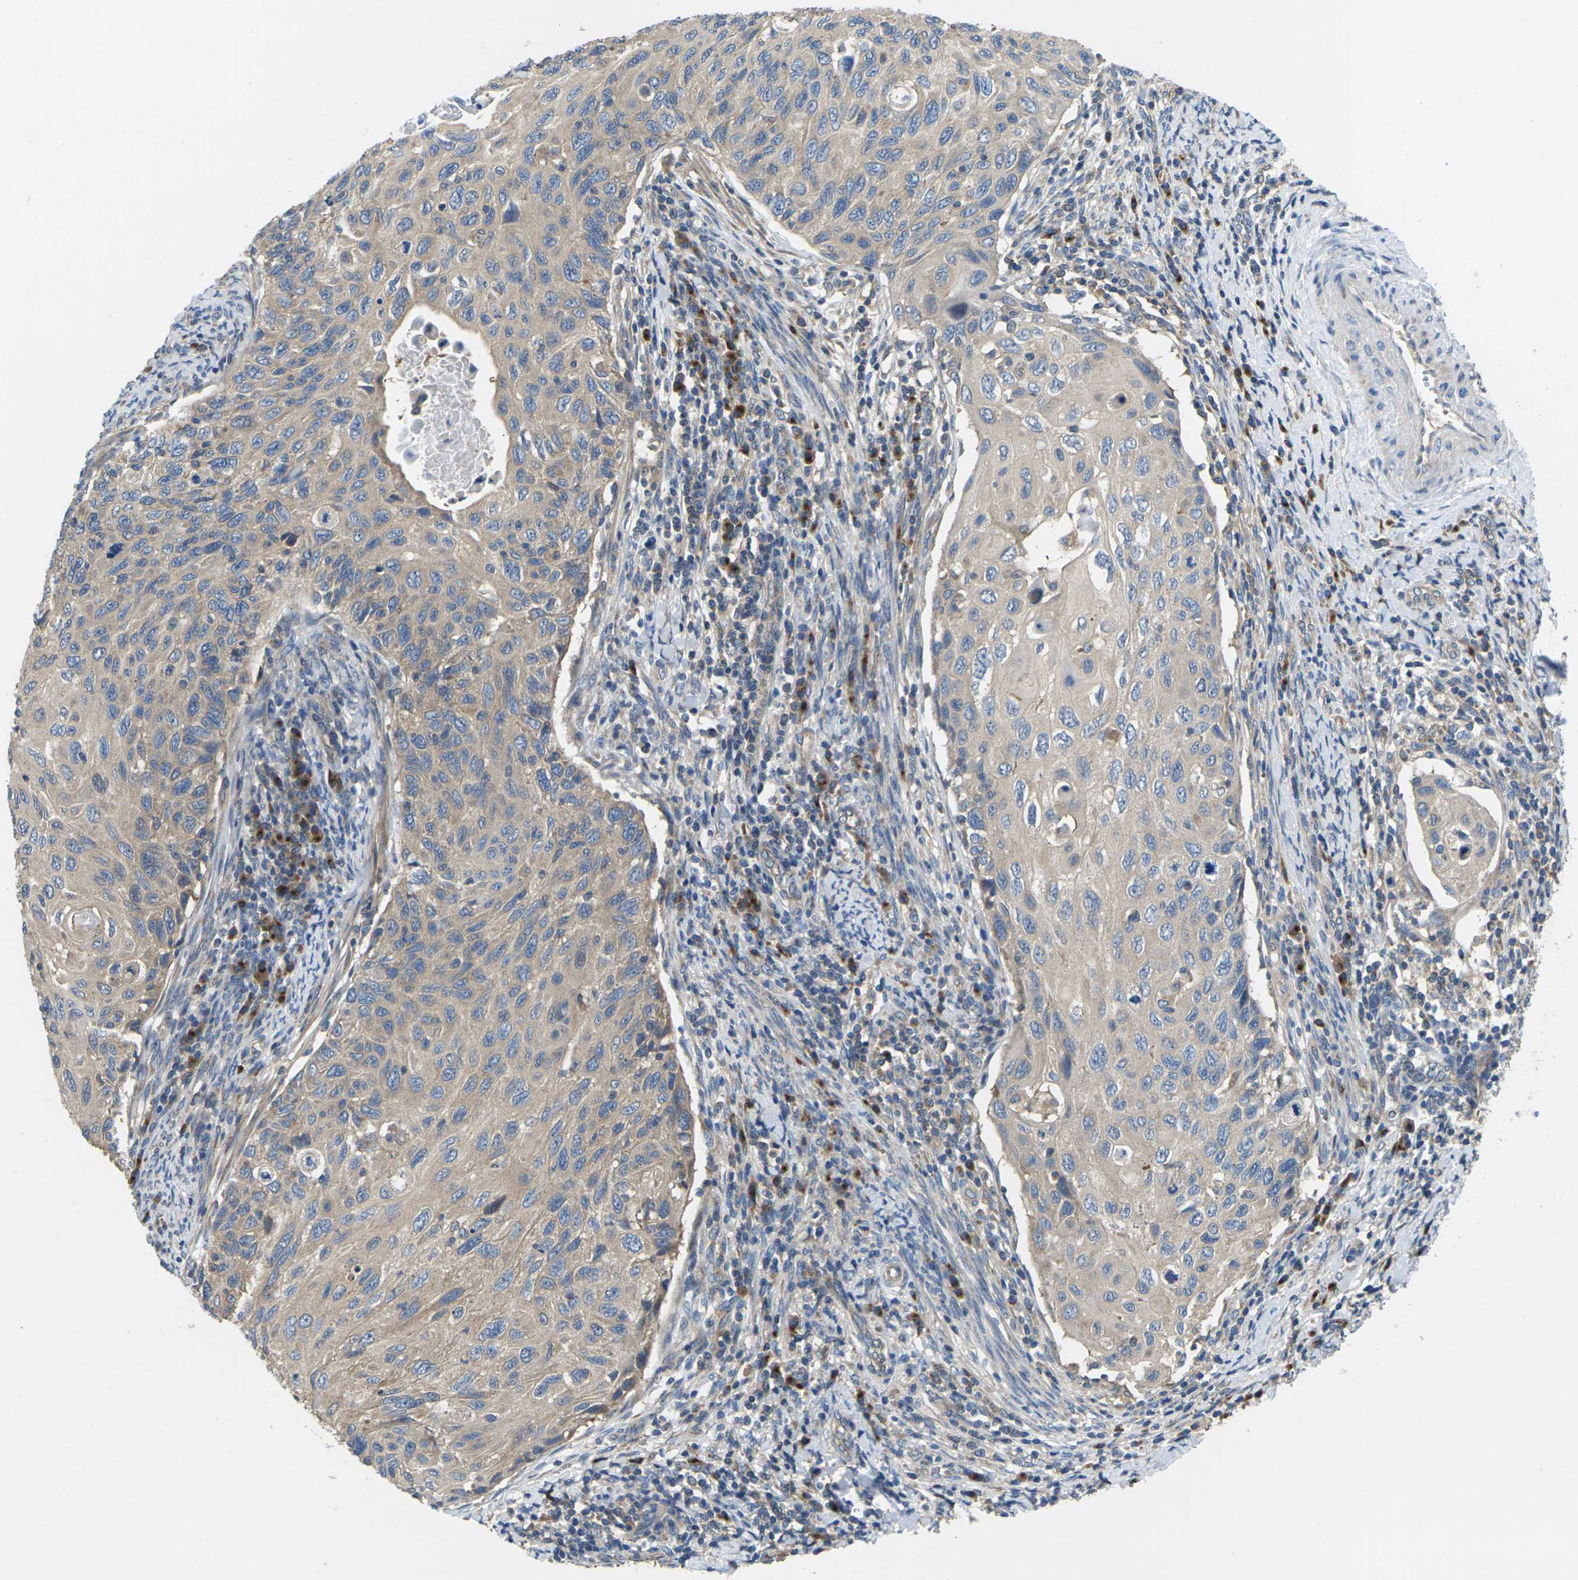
{"staining": {"intensity": "weak", "quantity": ">75%", "location": "cytoplasmic/membranous"}, "tissue": "cervical cancer", "cell_type": "Tumor cells", "image_type": "cancer", "snomed": [{"axis": "morphology", "description": "Squamous cell carcinoma, NOS"}, {"axis": "topography", "description": "Cervix"}], "caption": "An image showing weak cytoplasmic/membranous positivity in about >75% of tumor cells in cervical squamous cell carcinoma, as visualized by brown immunohistochemical staining.", "gene": "TMCC2", "patient": {"sex": "female", "age": 70}}